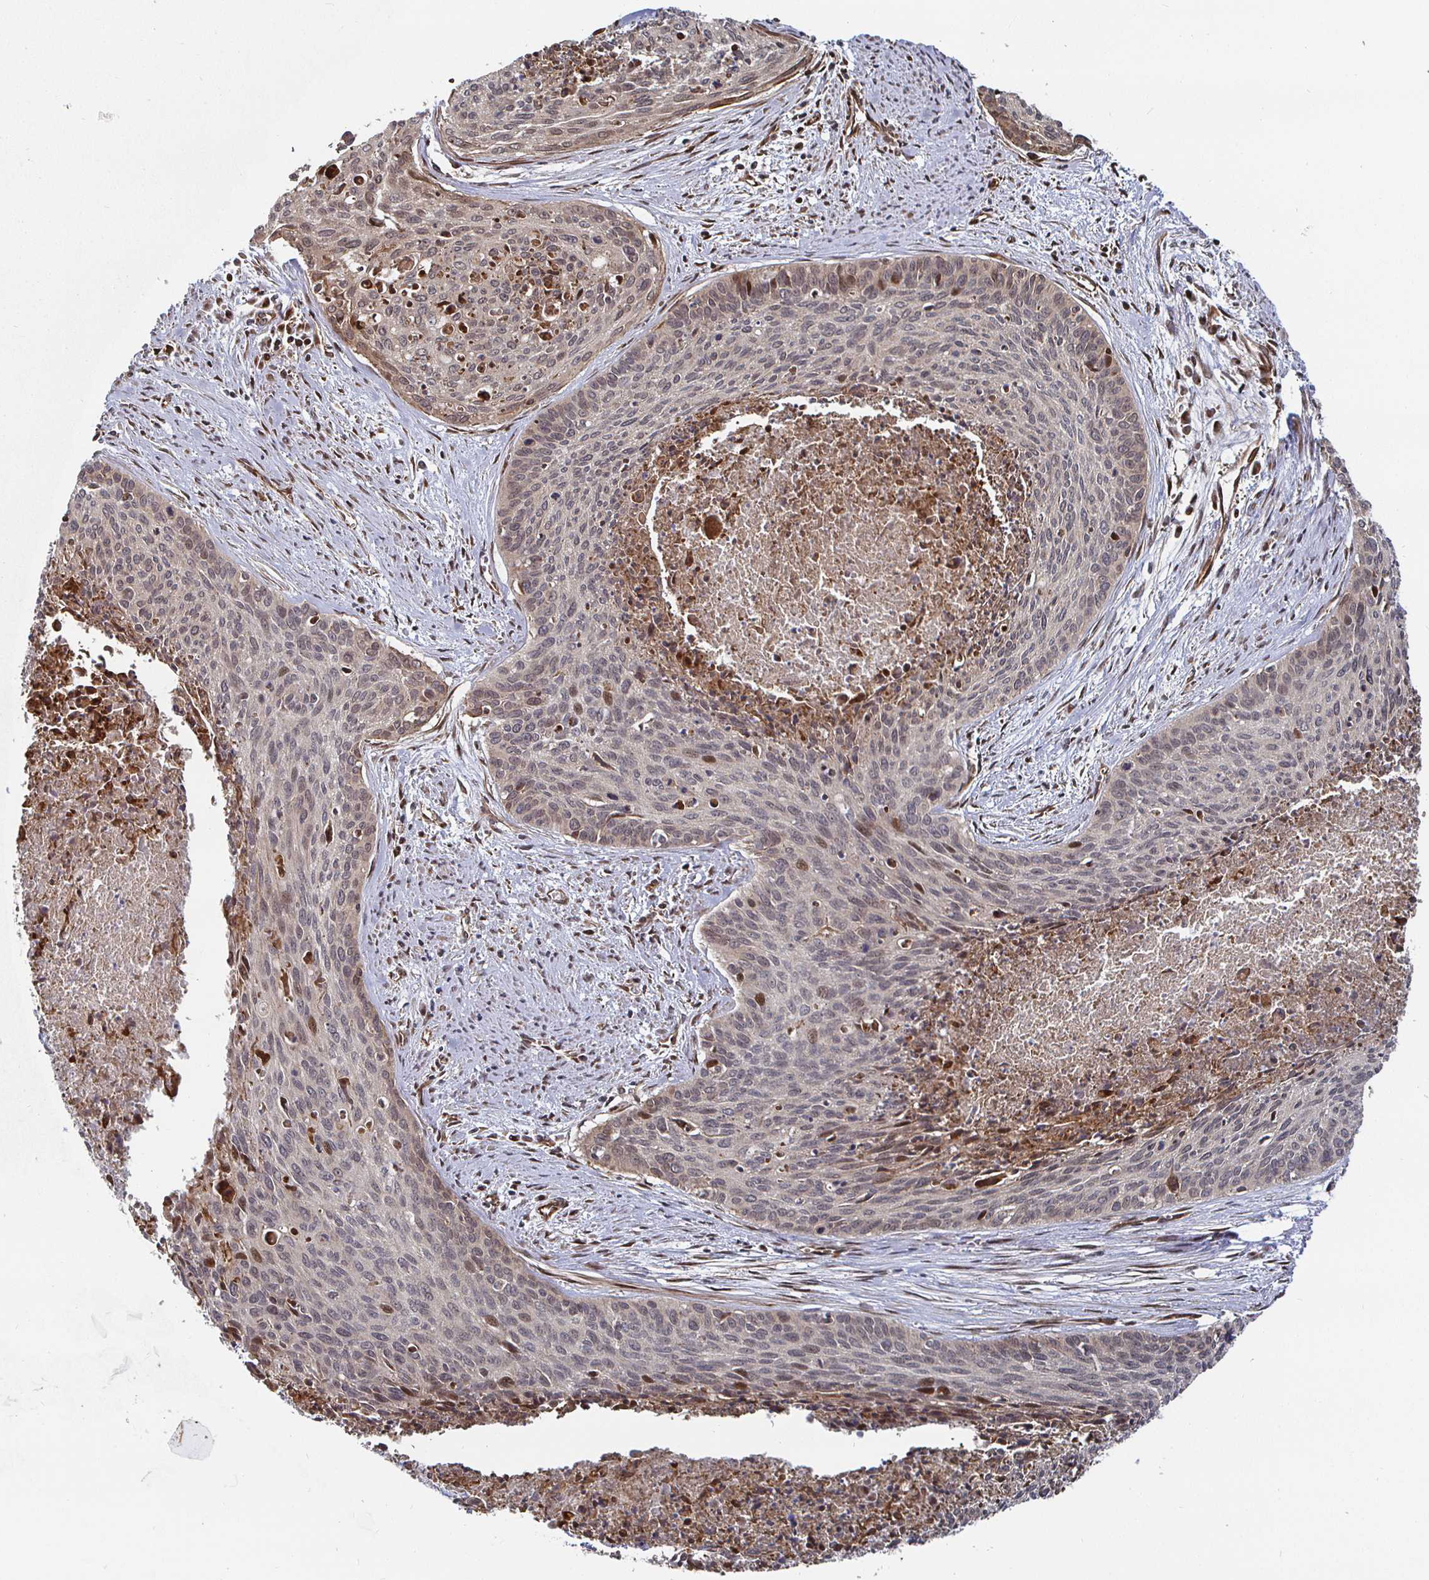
{"staining": {"intensity": "moderate", "quantity": "<25%", "location": "nuclear"}, "tissue": "cervical cancer", "cell_type": "Tumor cells", "image_type": "cancer", "snomed": [{"axis": "morphology", "description": "Squamous cell carcinoma, NOS"}, {"axis": "topography", "description": "Cervix"}], "caption": "The photomicrograph shows immunohistochemical staining of cervical cancer (squamous cell carcinoma). There is moderate nuclear positivity is present in about <25% of tumor cells.", "gene": "TBKBP1", "patient": {"sex": "female", "age": 55}}